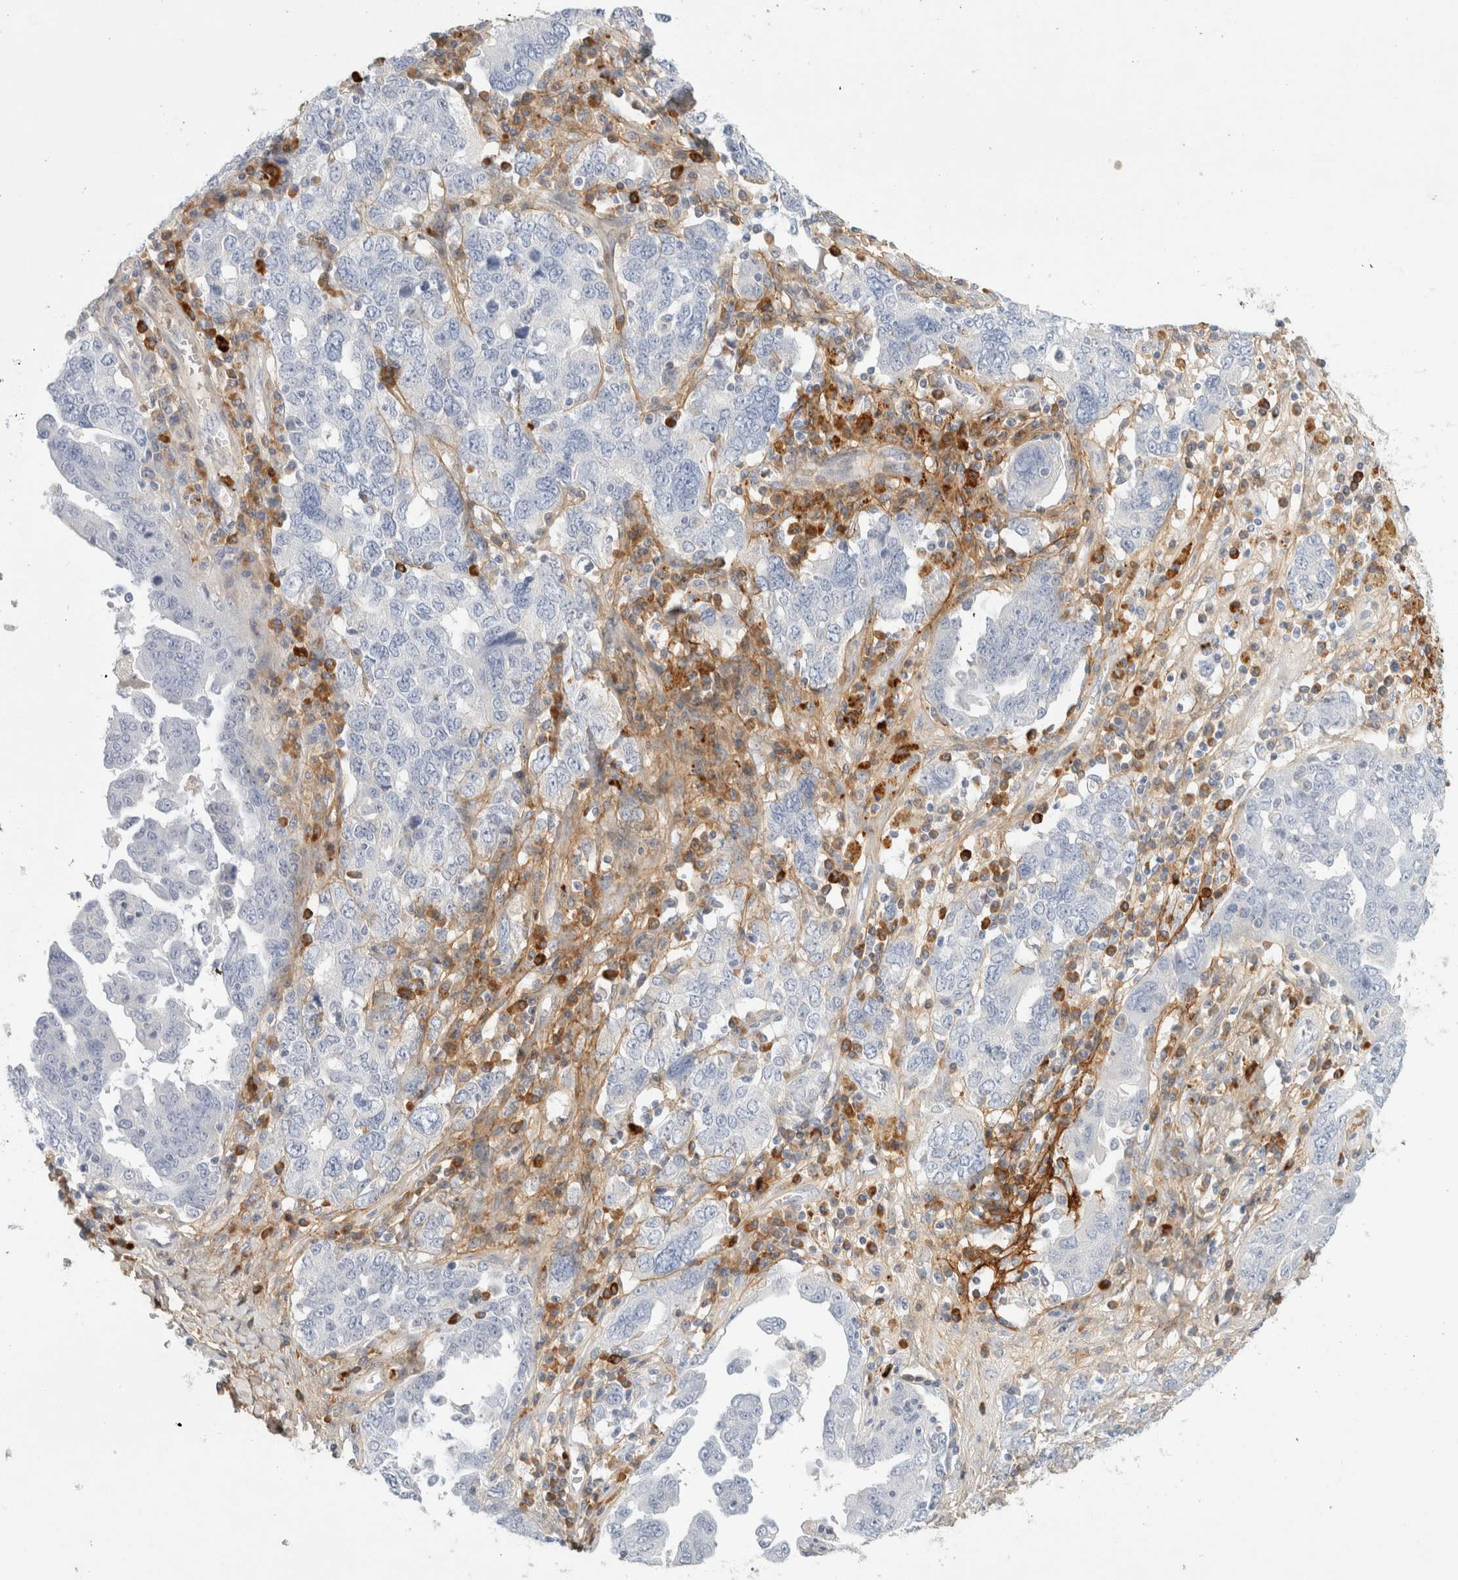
{"staining": {"intensity": "negative", "quantity": "none", "location": "none"}, "tissue": "ovarian cancer", "cell_type": "Tumor cells", "image_type": "cancer", "snomed": [{"axis": "morphology", "description": "Carcinoma, endometroid"}, {"axis": "topography", "description": "Ovary"}], "caption": "A micrograph of human ovarian cancer (endometroid carcinoma) is negative for staining in tumor cells. Nuclei are stained in blue.", "gene": "FGL2", "patient": {"sex": "female", "age": 62}}